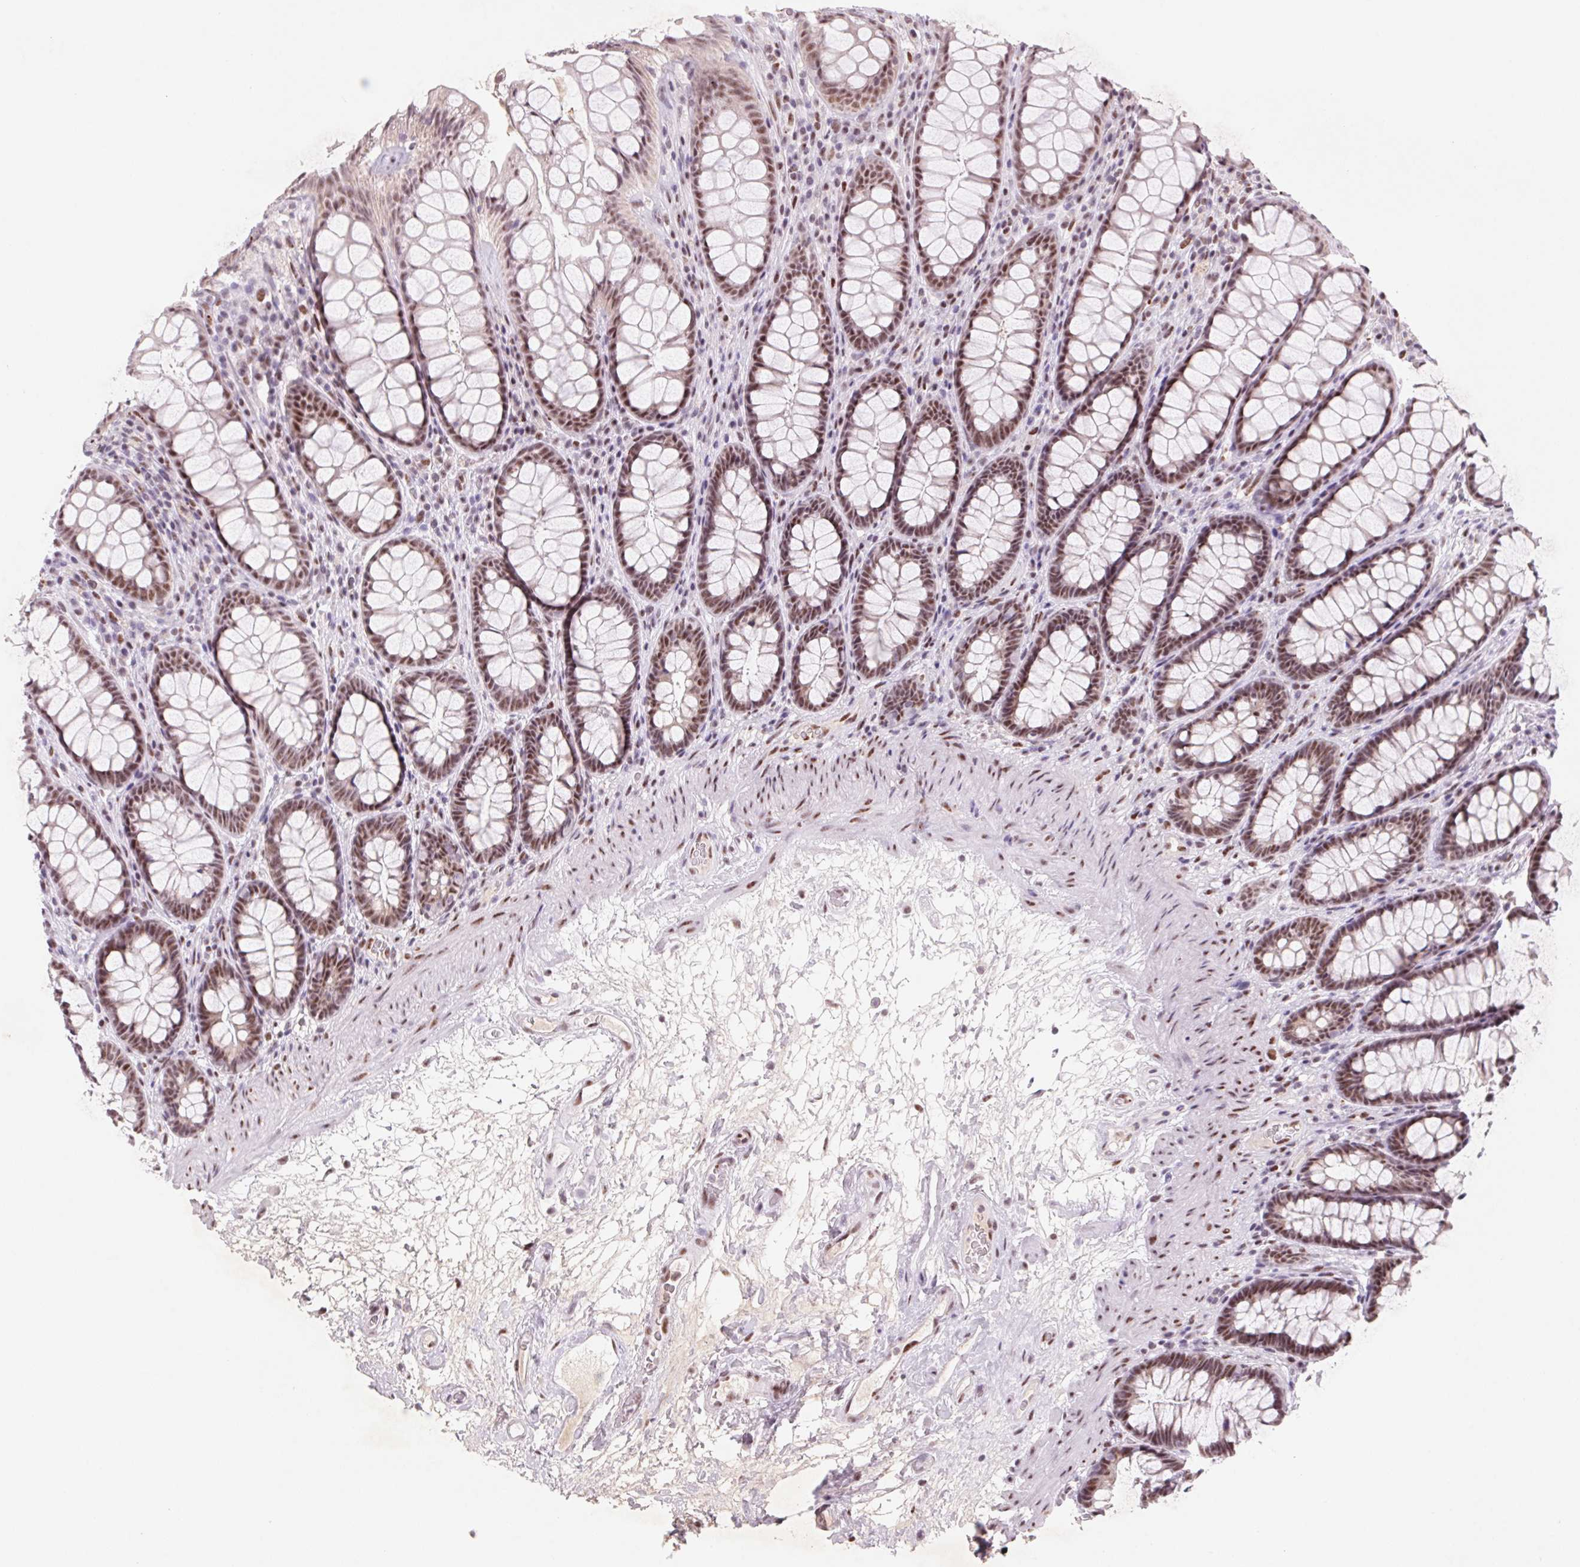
{"staining": {"intensity": "moderate", "quantity": "25%-75%", "location": "nuclear"}, "tissue": "rectum", "cell_type": "Glandular cells", "image_type": "normal", "snomed": [{"axis": "morphology", "description": "Normal tissue, NOS"}, {"axis": "topography", "description": "Rectum"}], "caption": "Glandular cells demonstrate moderate nuclear expression in approximately 25%-75% of cells in unremarkable rectum.", "gene": "DPPA5", "patient": {"sex": "male", "age": 72}}